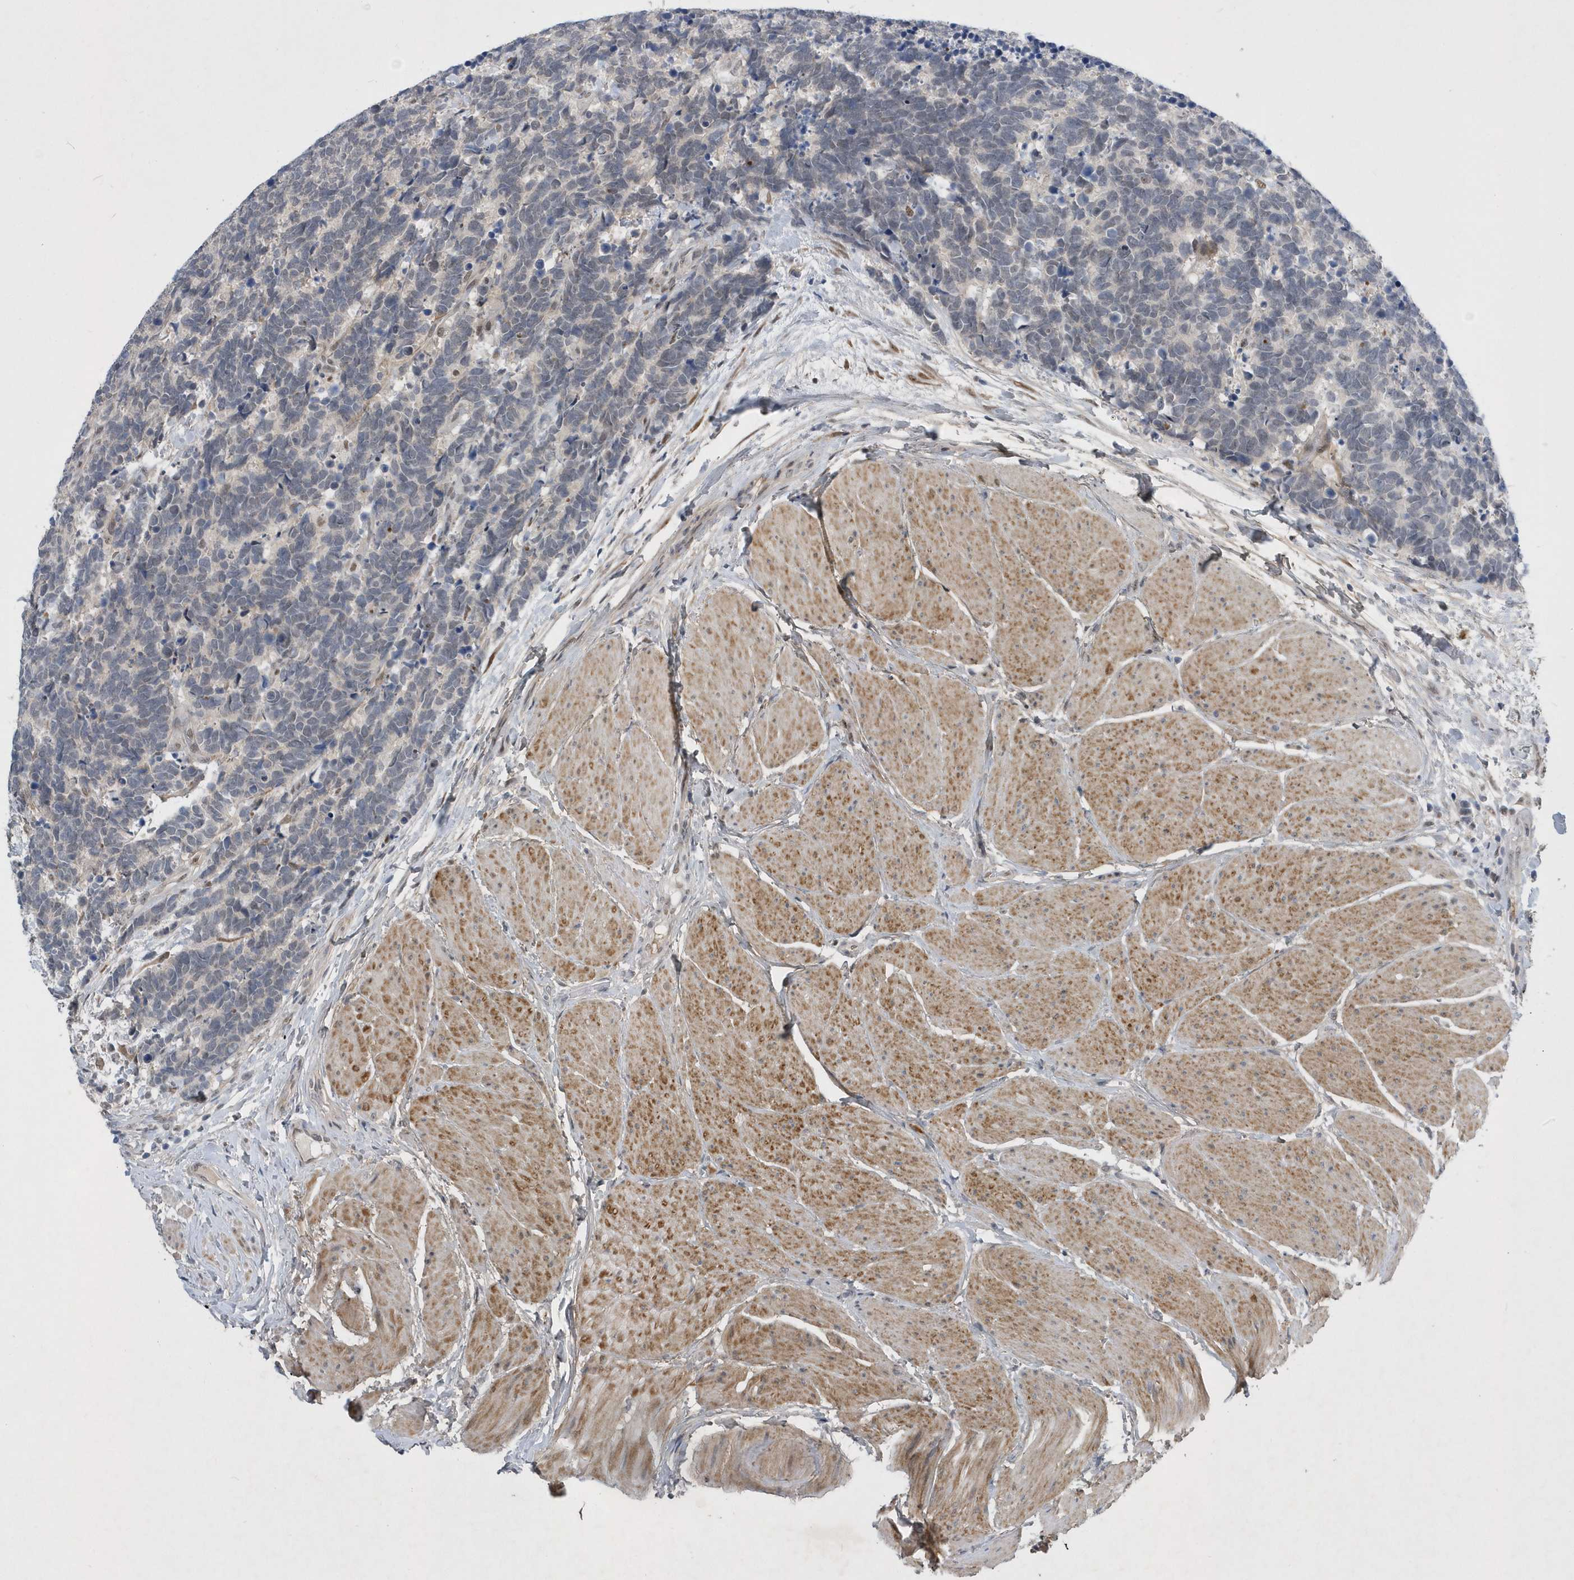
{"staining": {"intensity": "negative", "quantity": "none", "location": "none"}, "tissue": "carcinoid", "cell_type": "Tumor cells", "image_type": "cancer", "snomed": [{"axis": "morphology", "description": "Carcinoma, NOS"}, {"axis": "morphology", "description": "Carcinoid, malignant, NOS"}, {"axis": "topography", "description": "Urinary bladder"}], "caption": "Tumor cells show no significant expression in carcinoma.", "gene": "FAM217A", "patient": {"sex": "male", "age": 57}}